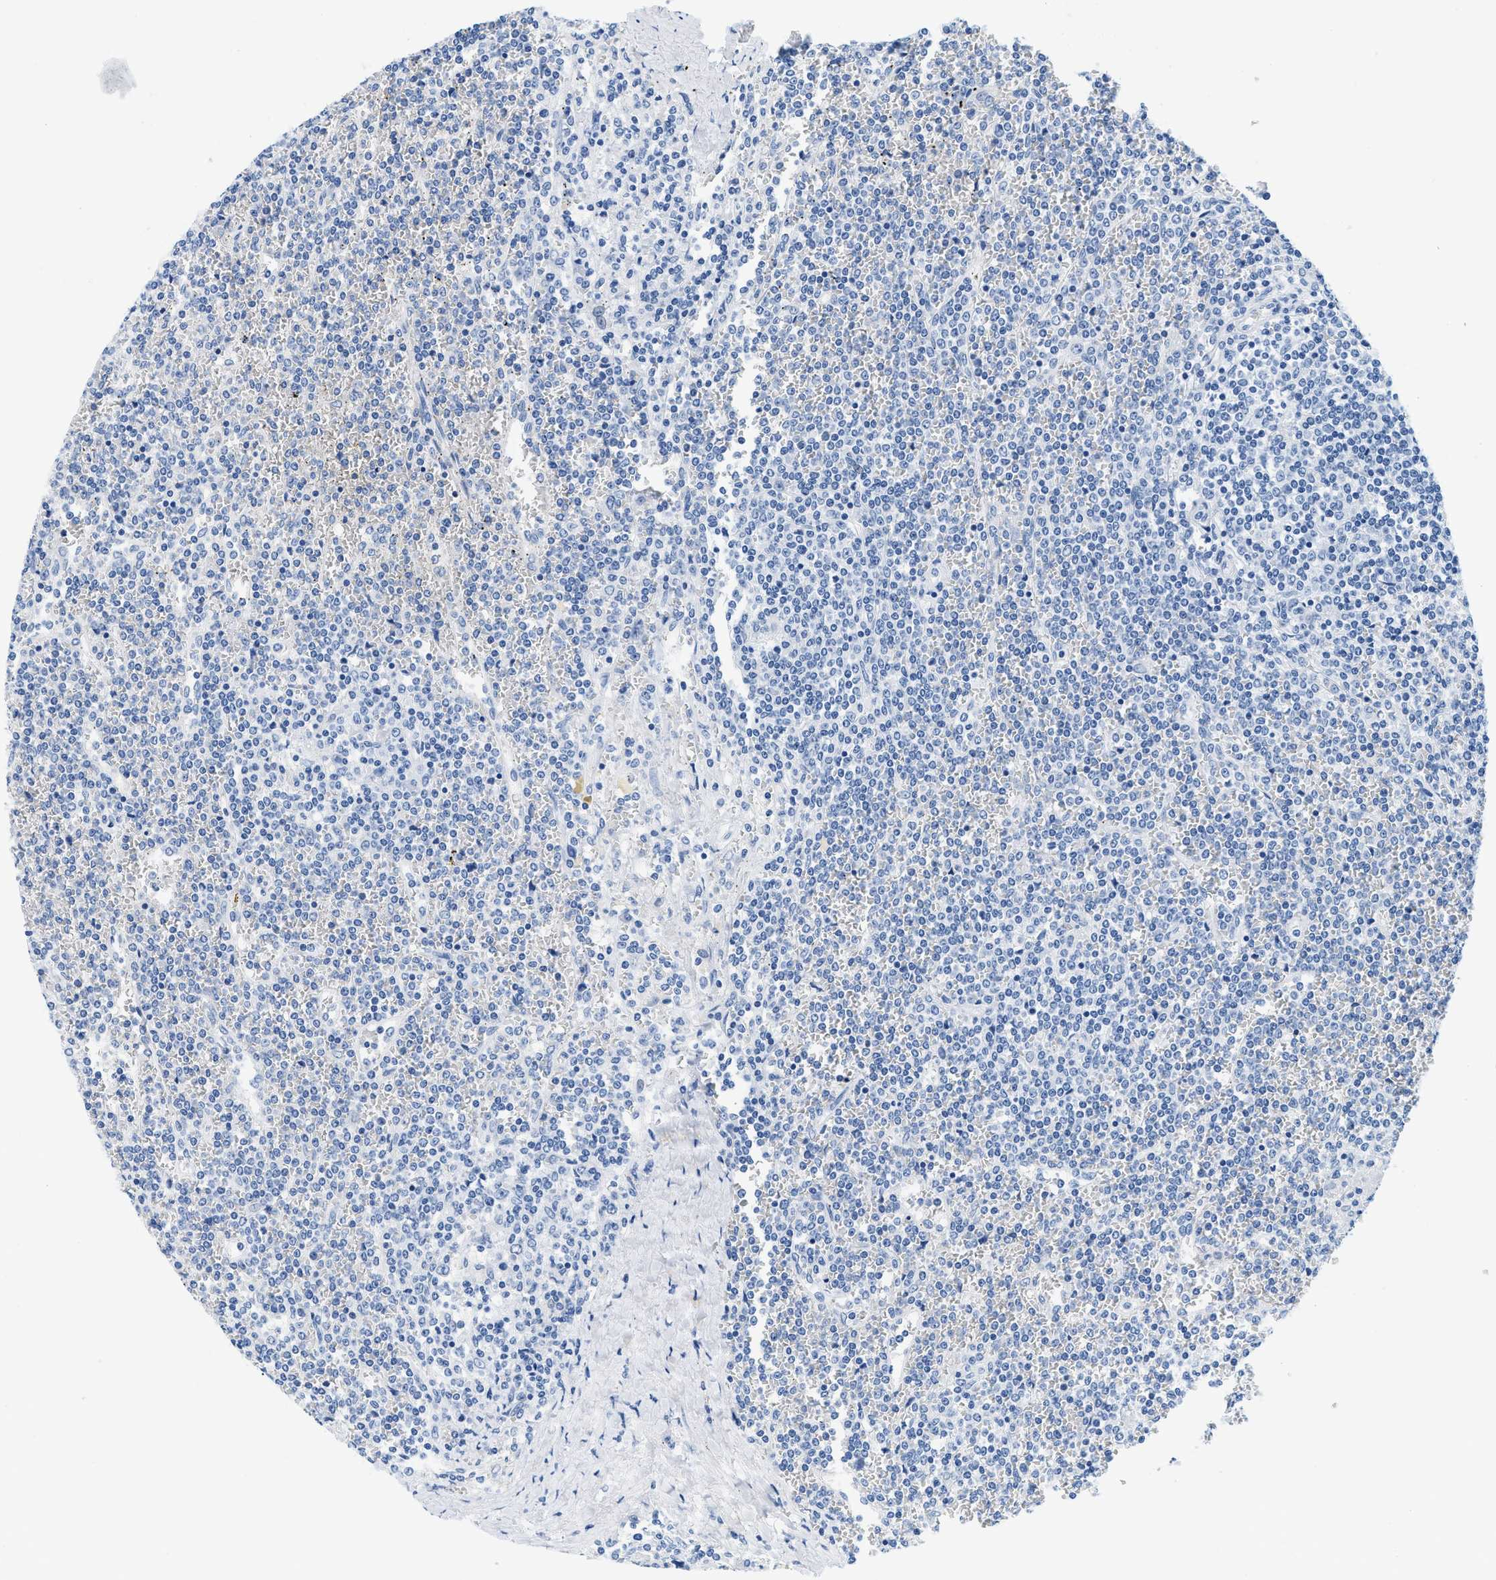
{"staining": {"intensity": "negative", "quantity": "none", "location": "none"}, "tissue": "lymphoma", "cell_type": "Tumor cells", "image_type": "cancer", "snomed": [{"axis": "morphology", "description": "Malignant lymphoma, non-Hodgkin's type, Low grade"}, {"axis": "topography", "description": "Spleen"}], "caption": "Immunohistochemical staining of lymphoma displays no significant expression in tumor cells.", "gene": "GSN", "patient": {"sex": "female", "age": 19}}